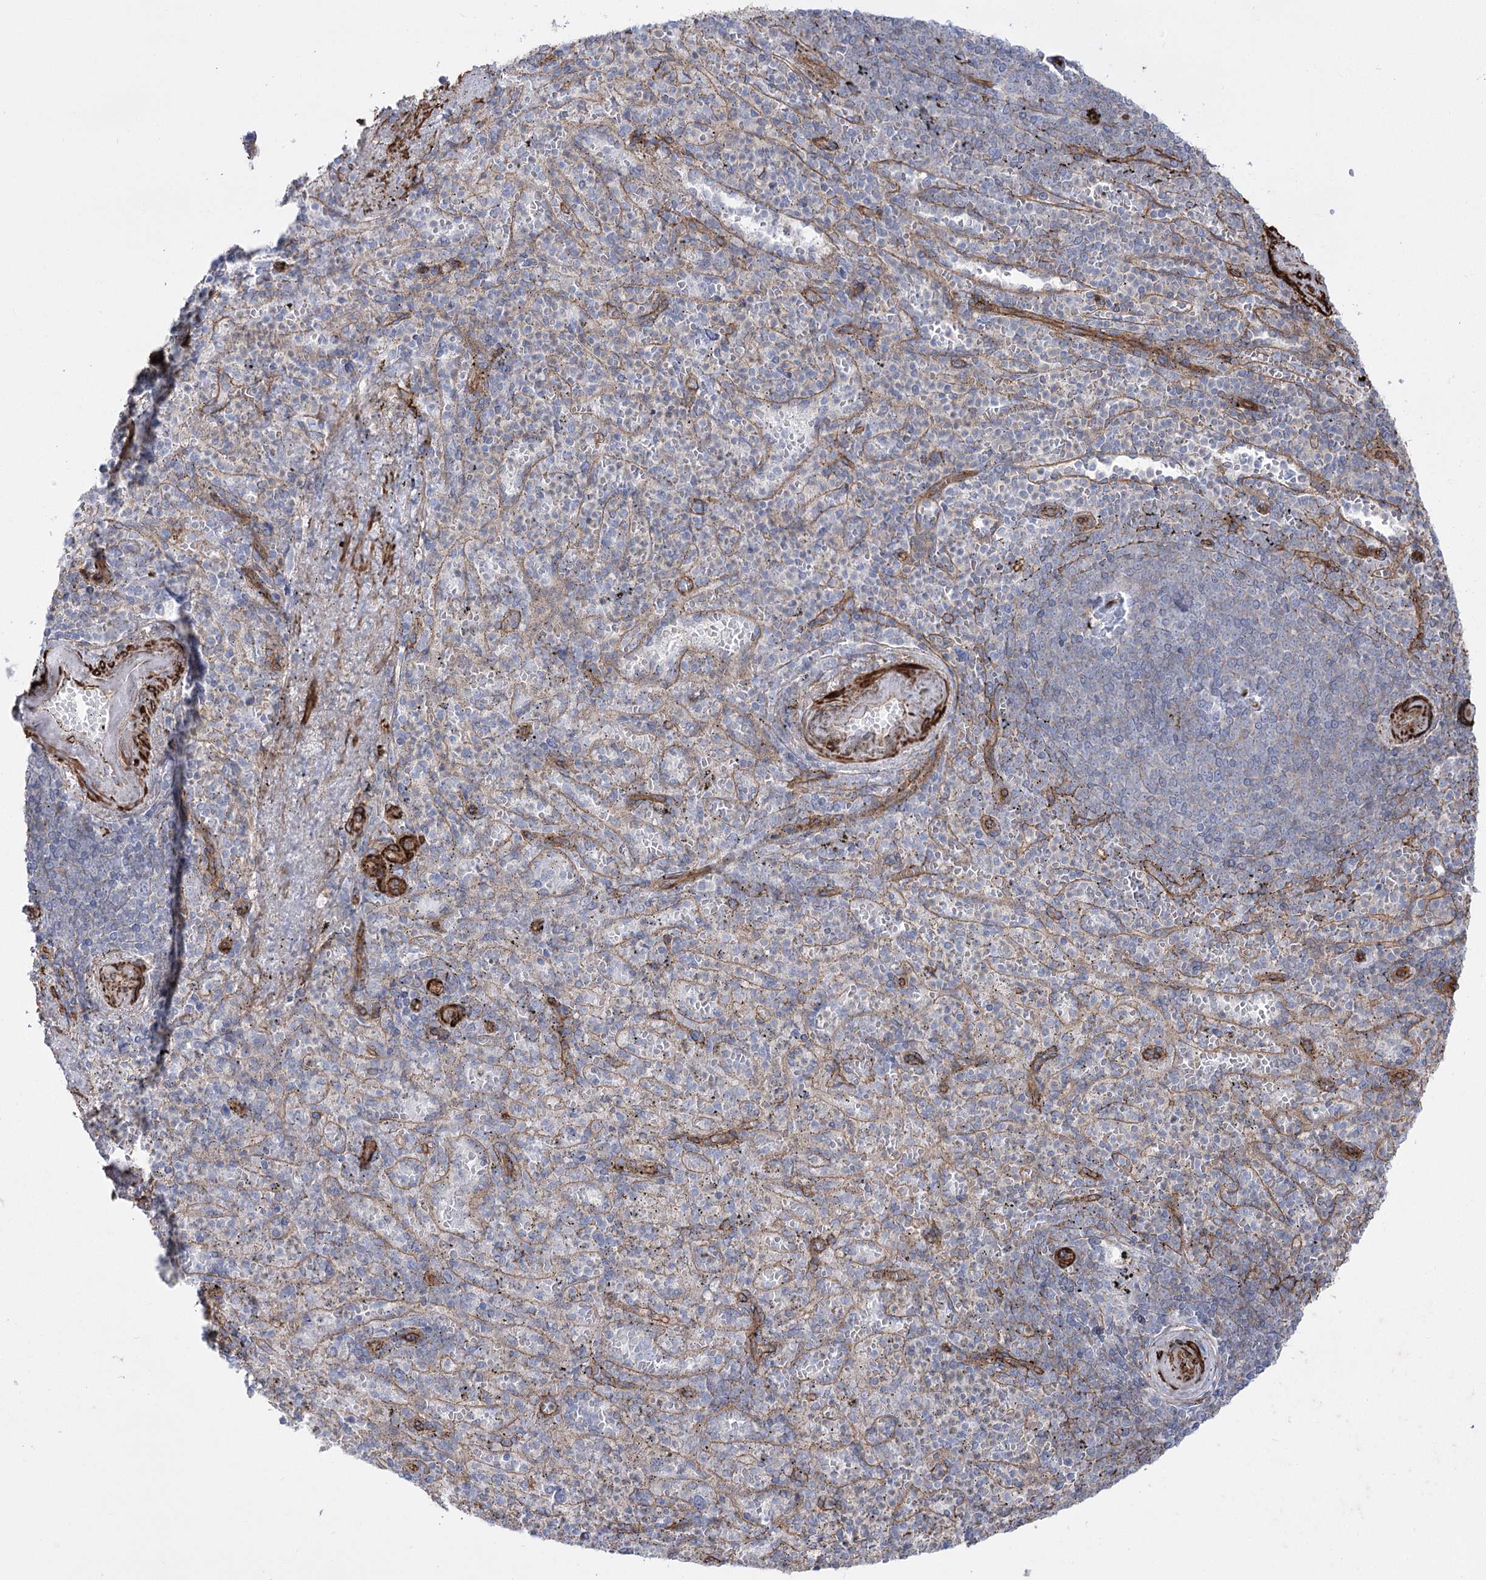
{"staining": {"intensity": "negative", "quantity": "none", "location": "none"}, "tissue": "spleen", "cell_type": "Cells in red pulp", "image_type": "normal", "snomed": [{"axis": "morphology", "description": "Normal tissue, NOS"}, {"axis": "topography", "description": "Spleen"}], "caption": "This image is of normal spleen stained with immunohistochemistry to label a protein in brown with the nuclei are counter-stained blue. There is no expression in cells in red pulp.", "gene": "PLEKHA5", "patient": {"sex": "female", "age": 74}}